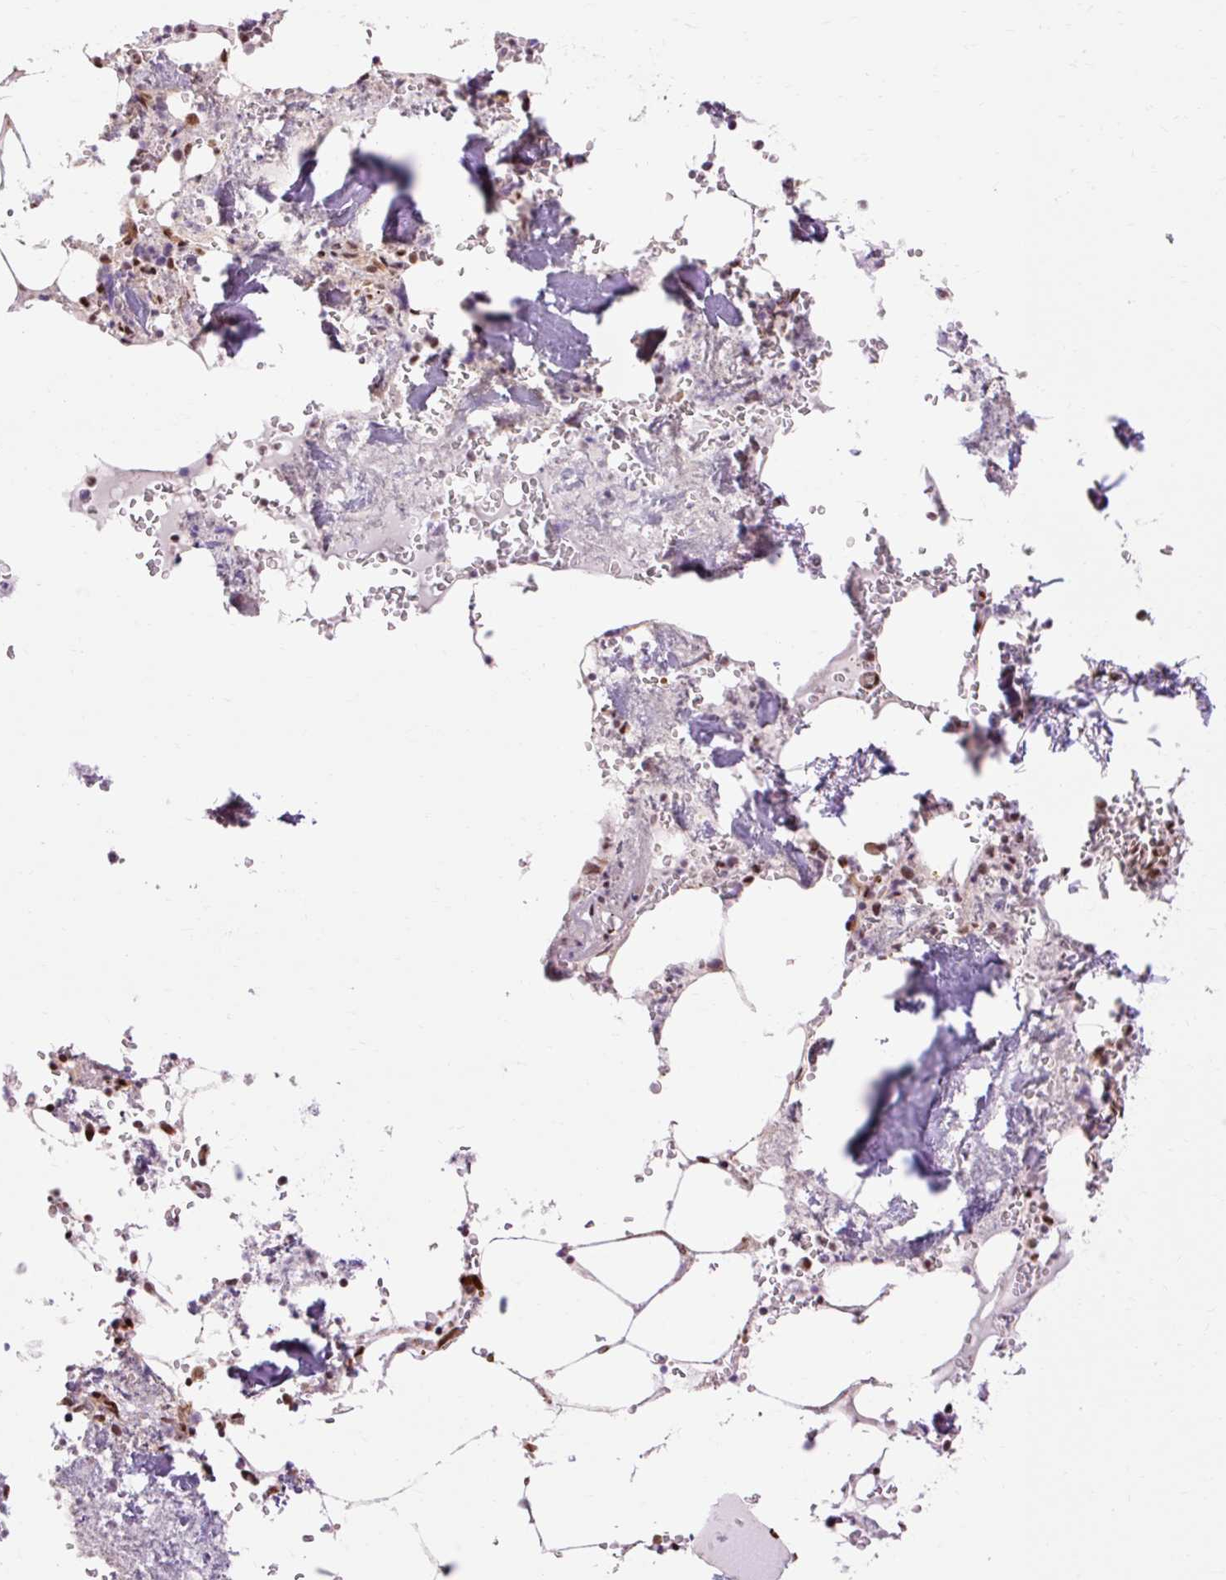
{"staining": {"intensity": "moderate", "quantity": "<25%", "location": "nuclear"}, "tissue": "bone marrow", "cell_type": "Hematopoietic cells", "image_type": "normal", "snomed": [{"axis": "morphology", "description": "Normal tissue, NOS"}, {"axis": "topography", "description": "Bone marrow"}], "caption": "A brown stain highlights moderate nuclear positivity of a protein in hematopoietic cells of unremarkable bone marrow. (DAB (3,3'-diaminobenzidine) IHC with brightfield microscopy, high magnification).", "gene": "MECOM", "patient": {"sex": "male", "age": 54}}